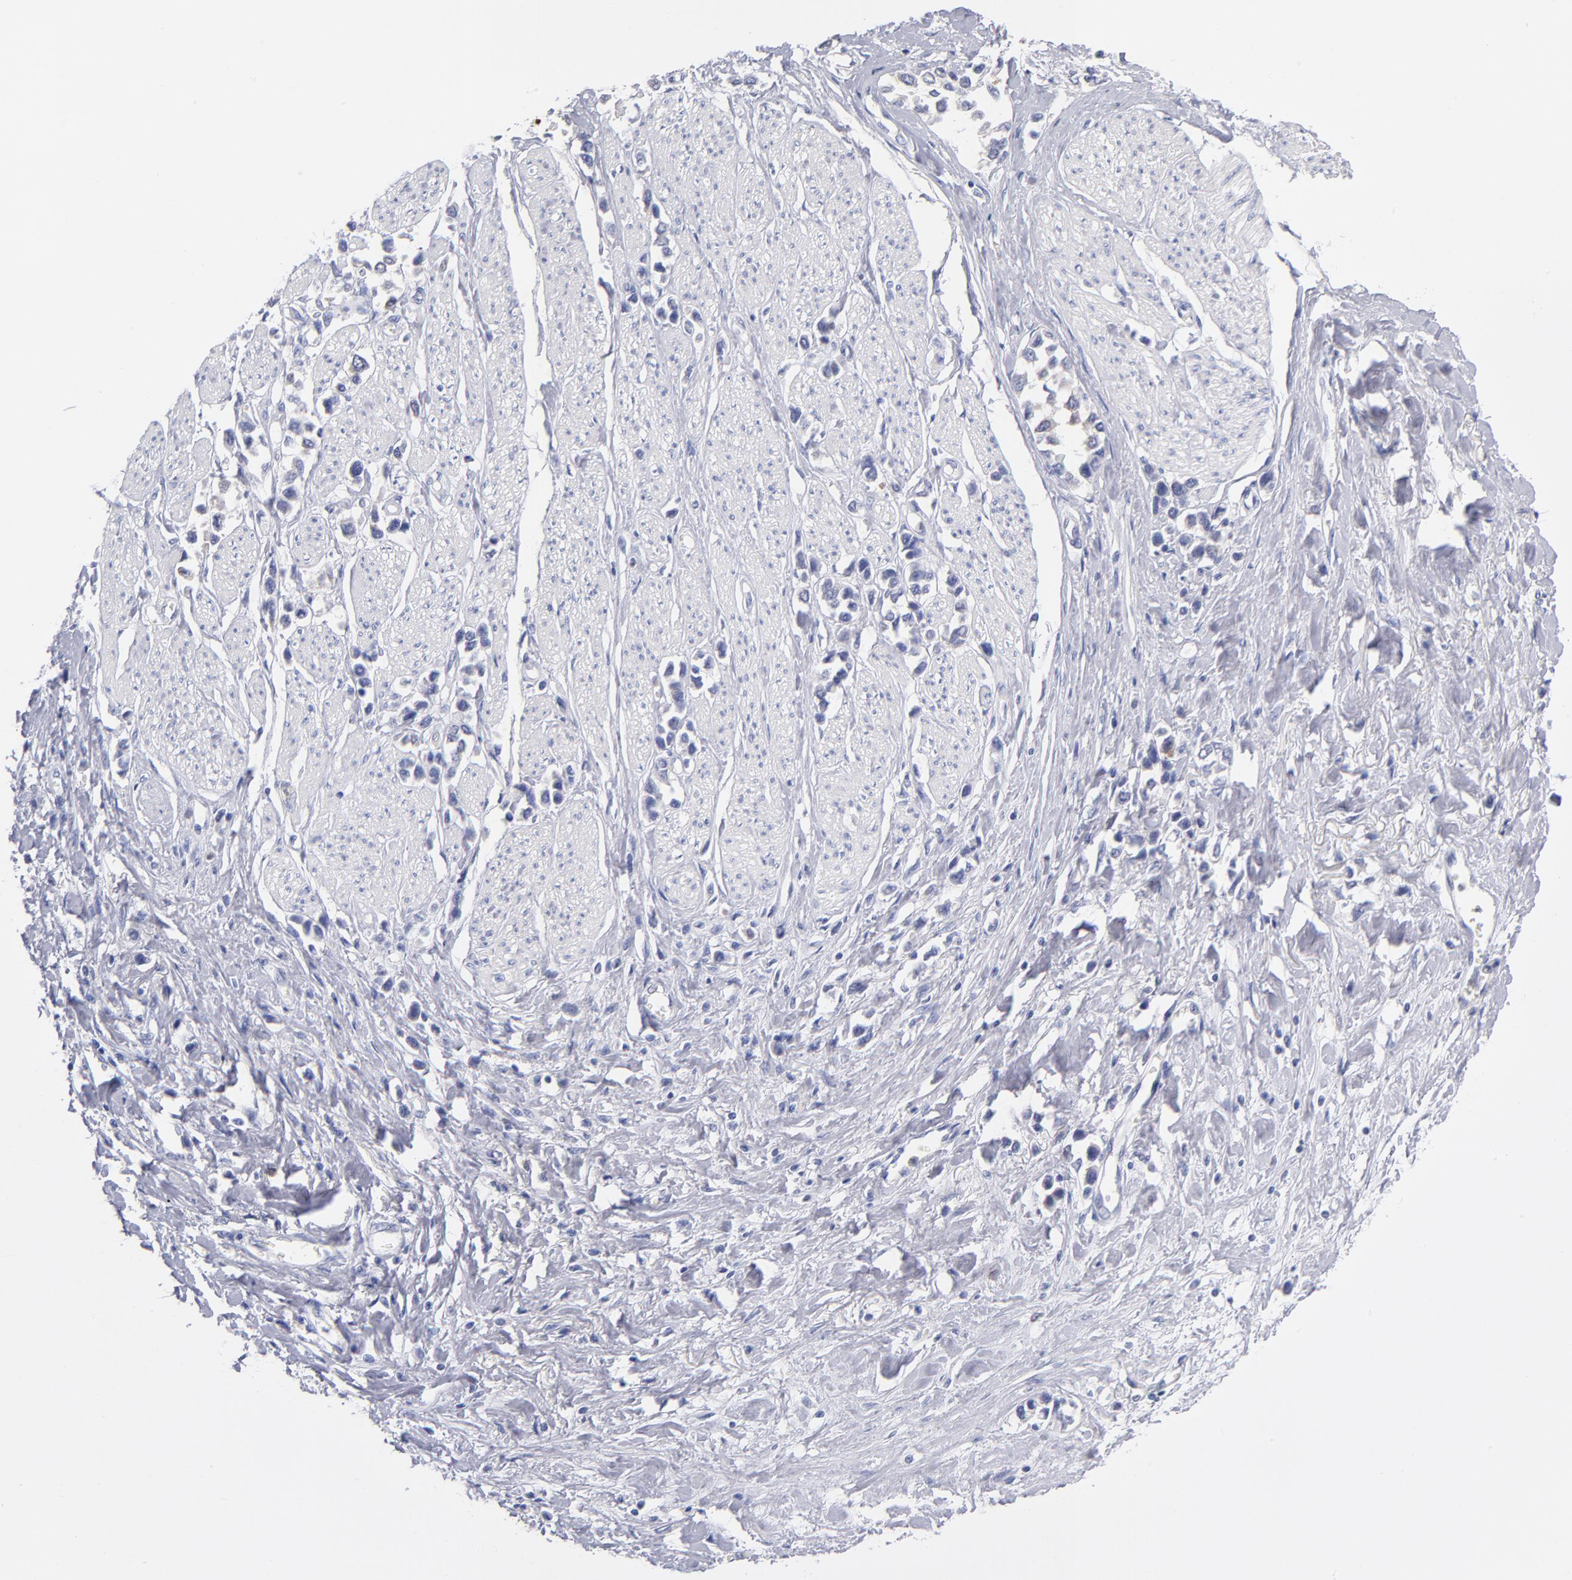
{"staining": {"intensity": "negative", "quantity": "none", "location": "none"}, "tissue": "stomach cancer", "cell_type": "Tumor cells", "image_type": "cancer", "snomed": [{"axis": "morphology", "description": "Adenocarcinoma, NOS"}, {"axis": "topography", "description": "Stomach, upper"}], "caption": "Histopathology image shows no protein expression in tumor cells of stomach cancer (adenocarcinoma) tissue.", "gene": "BID", "patient": {"sex": "male", "age": 76}}